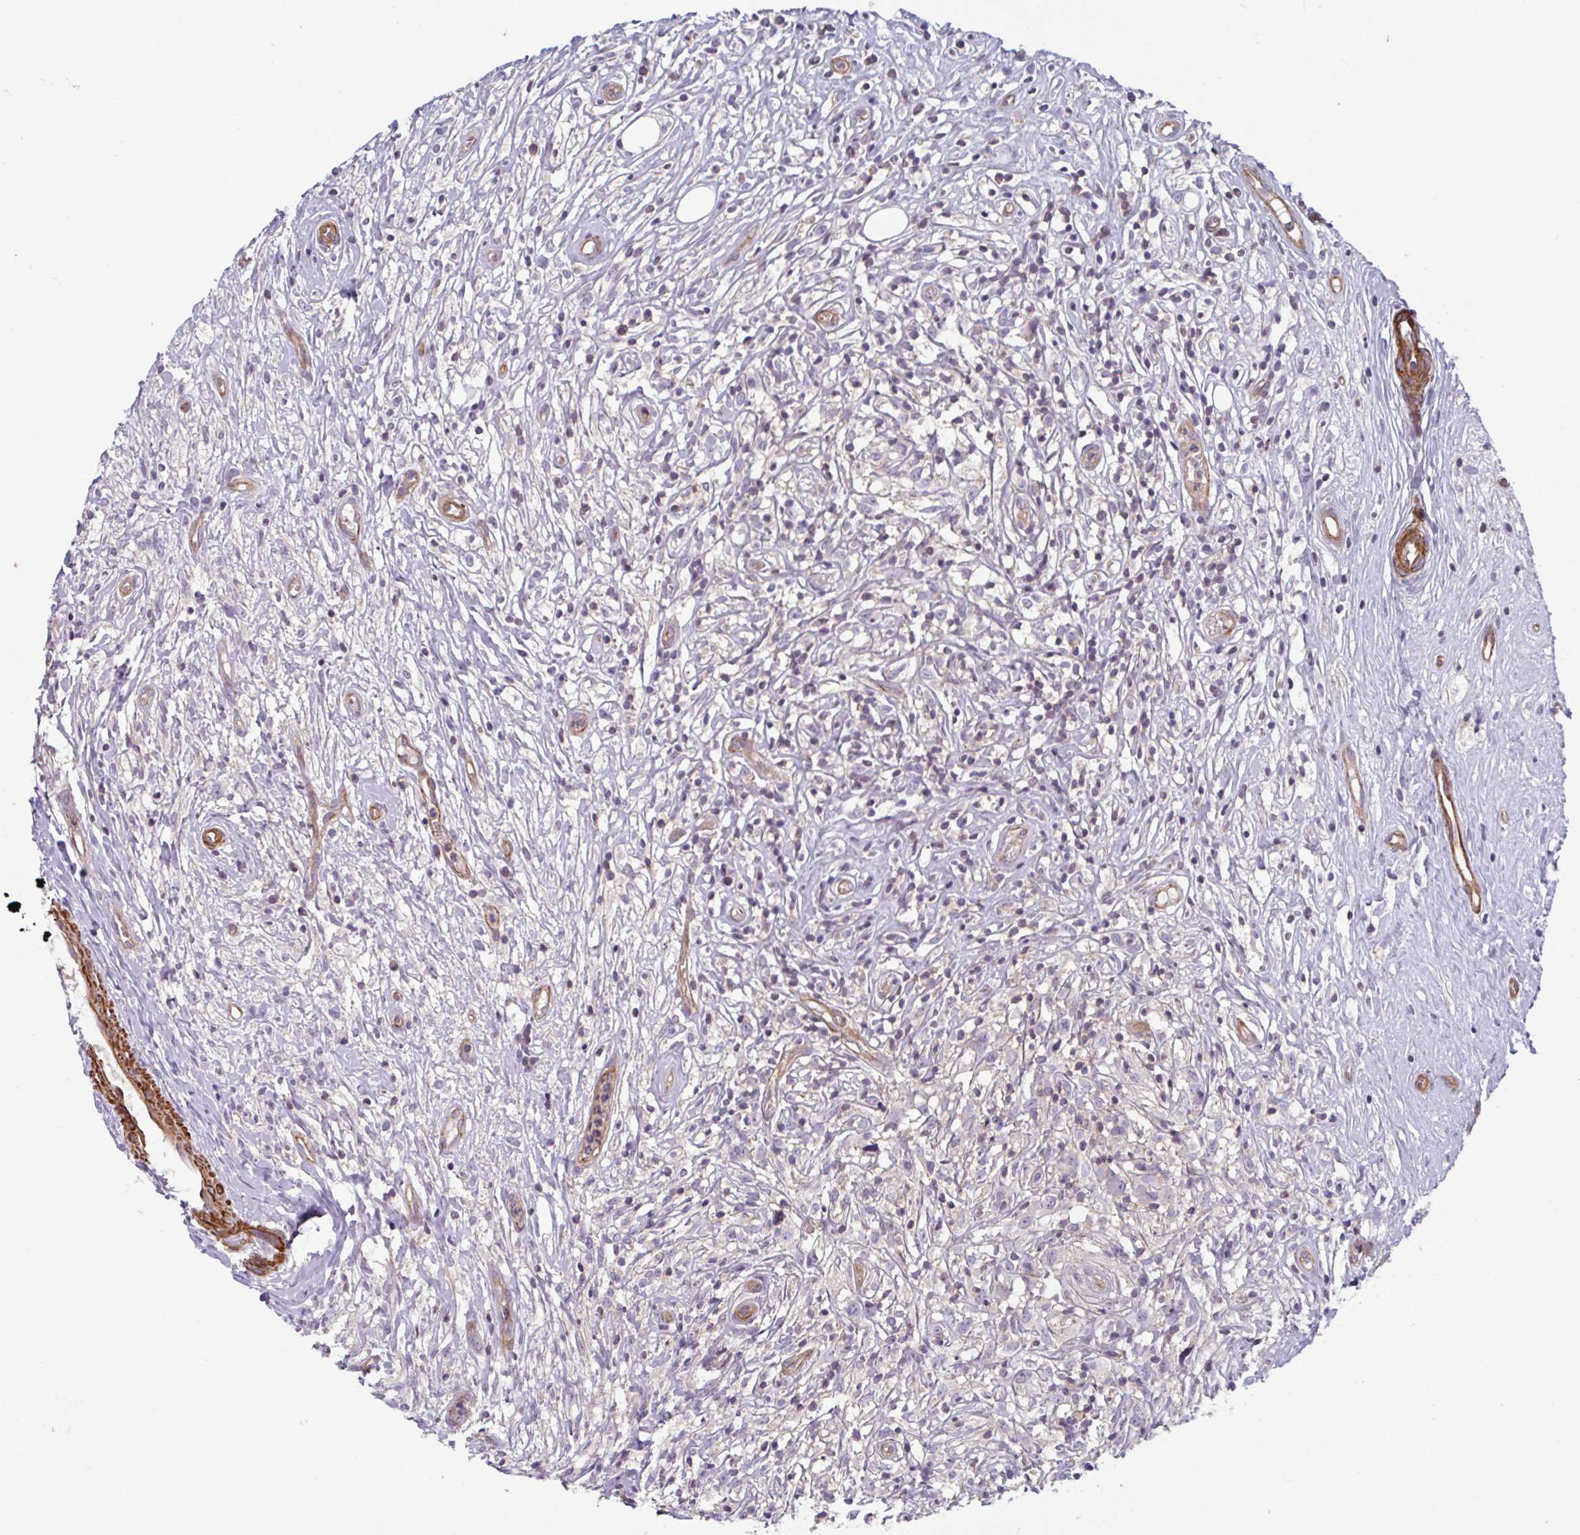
{"staining": {"intensity": "negative", "quantity": "none", "location": "none"}, "tissue": "lymphoma", "cell_type": "Tumor cells", "image_type": "cancer", "snomed": [{"axis": "morphology", "description": "Hodgkin's disease, NOS"}, {"axis": "topography", "description": "No Tissue"}], "caption": "This is an IHC histopathology image of lymphoma. There is no expression in tumor cells.", "gene": "SHISA7", "patient": {"sex": "female", "age": 21}}